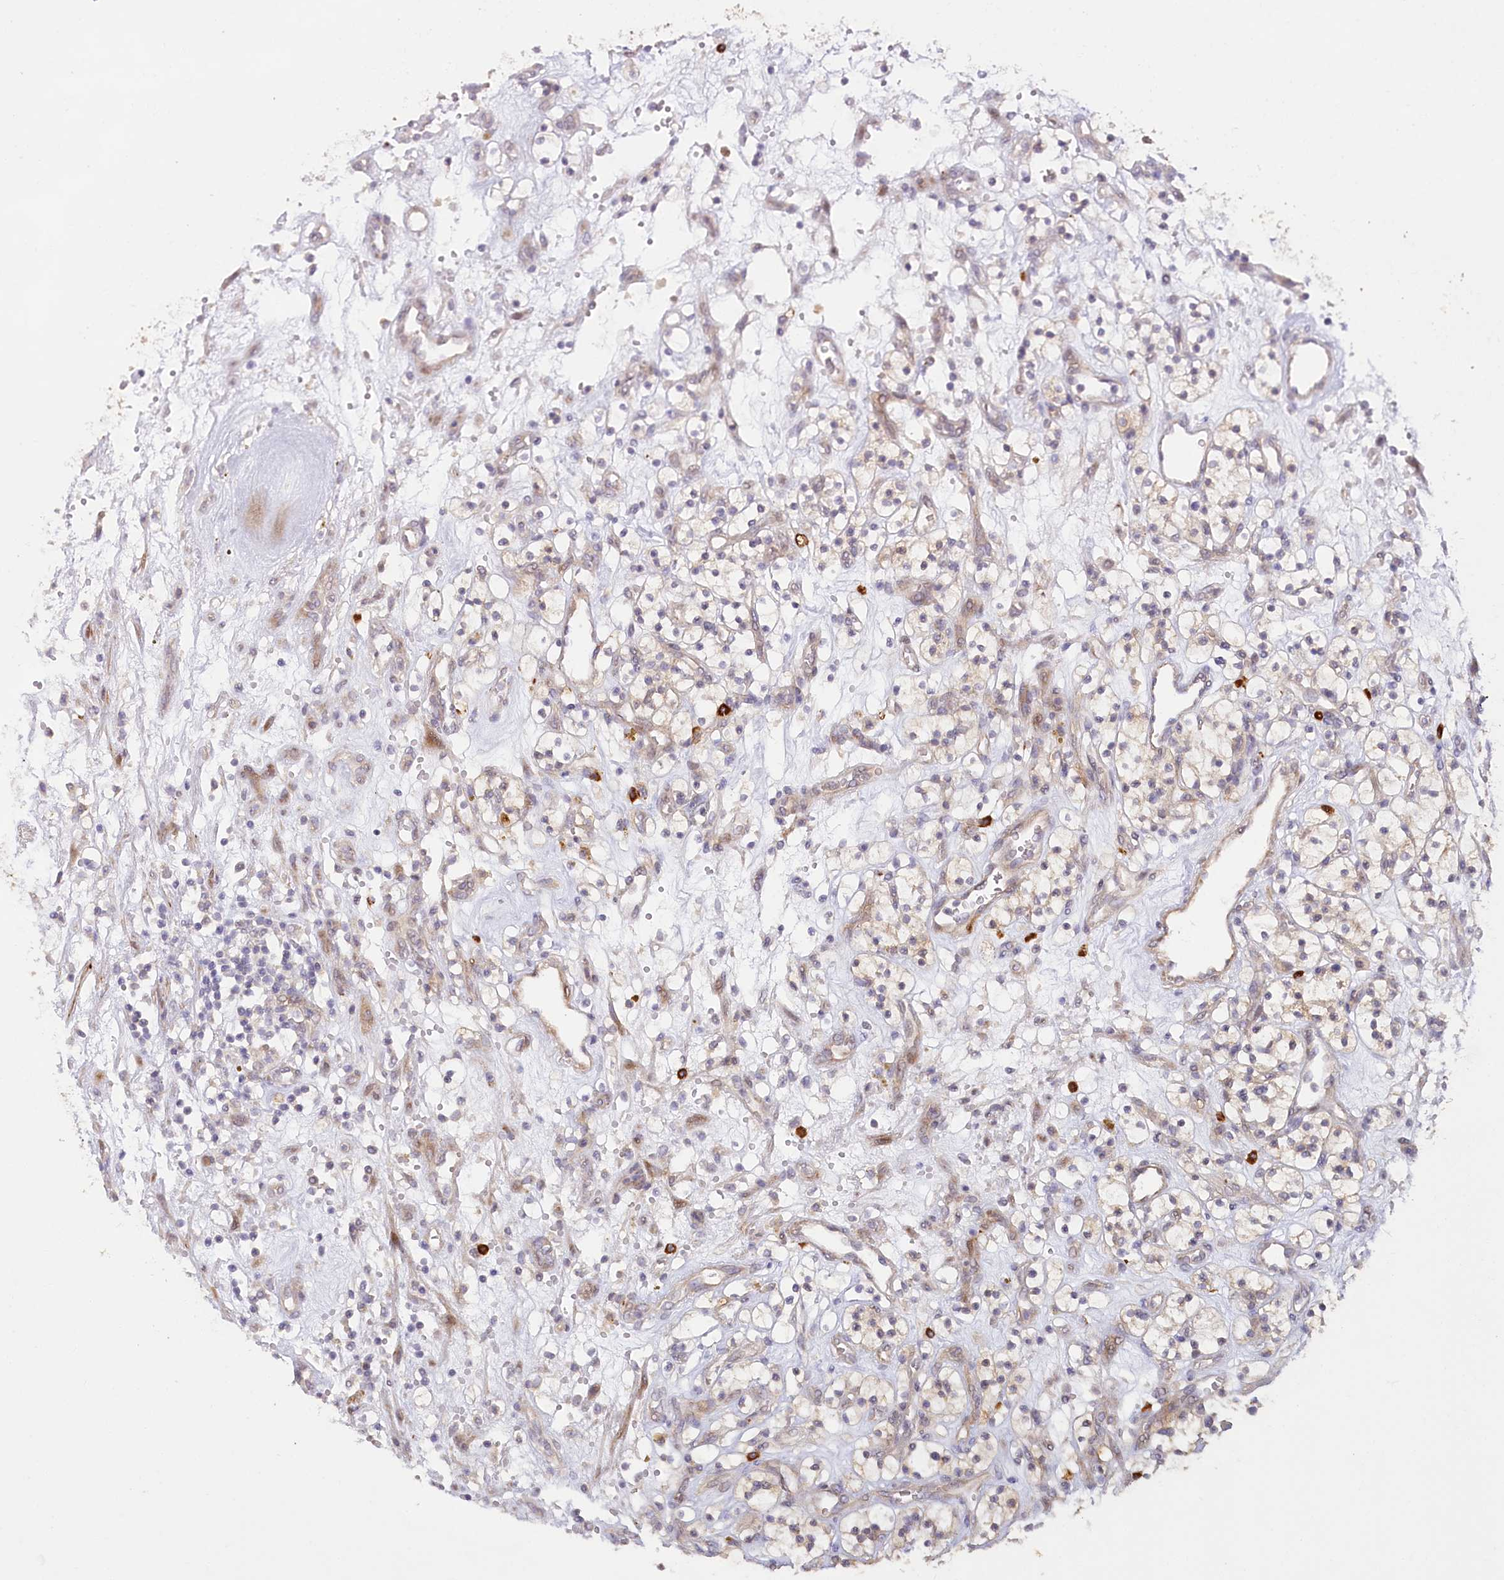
{"staining": {"intensity": "weak", "quantity": "25%-75%", "location": "cytoplasmic/membranous"}, "tissue": "renal cancer", "cell_type": "Tumor cells", "image_type": "cancer", "snomed": [{"axis": "morphology", "description": "Adenocarcinoma, NOS"}, {"axis": "topography", "description": "Kidney"}], "caption": "The micrograph reveals immunohistochemical staining of renal adenocarcinoma. There is weak cytoplasmic/membranous expression is present in about 25%-75% of tumor cells.", "gene": "IRAK1BP1", "patient": {"sex": "female", "age": 57}}